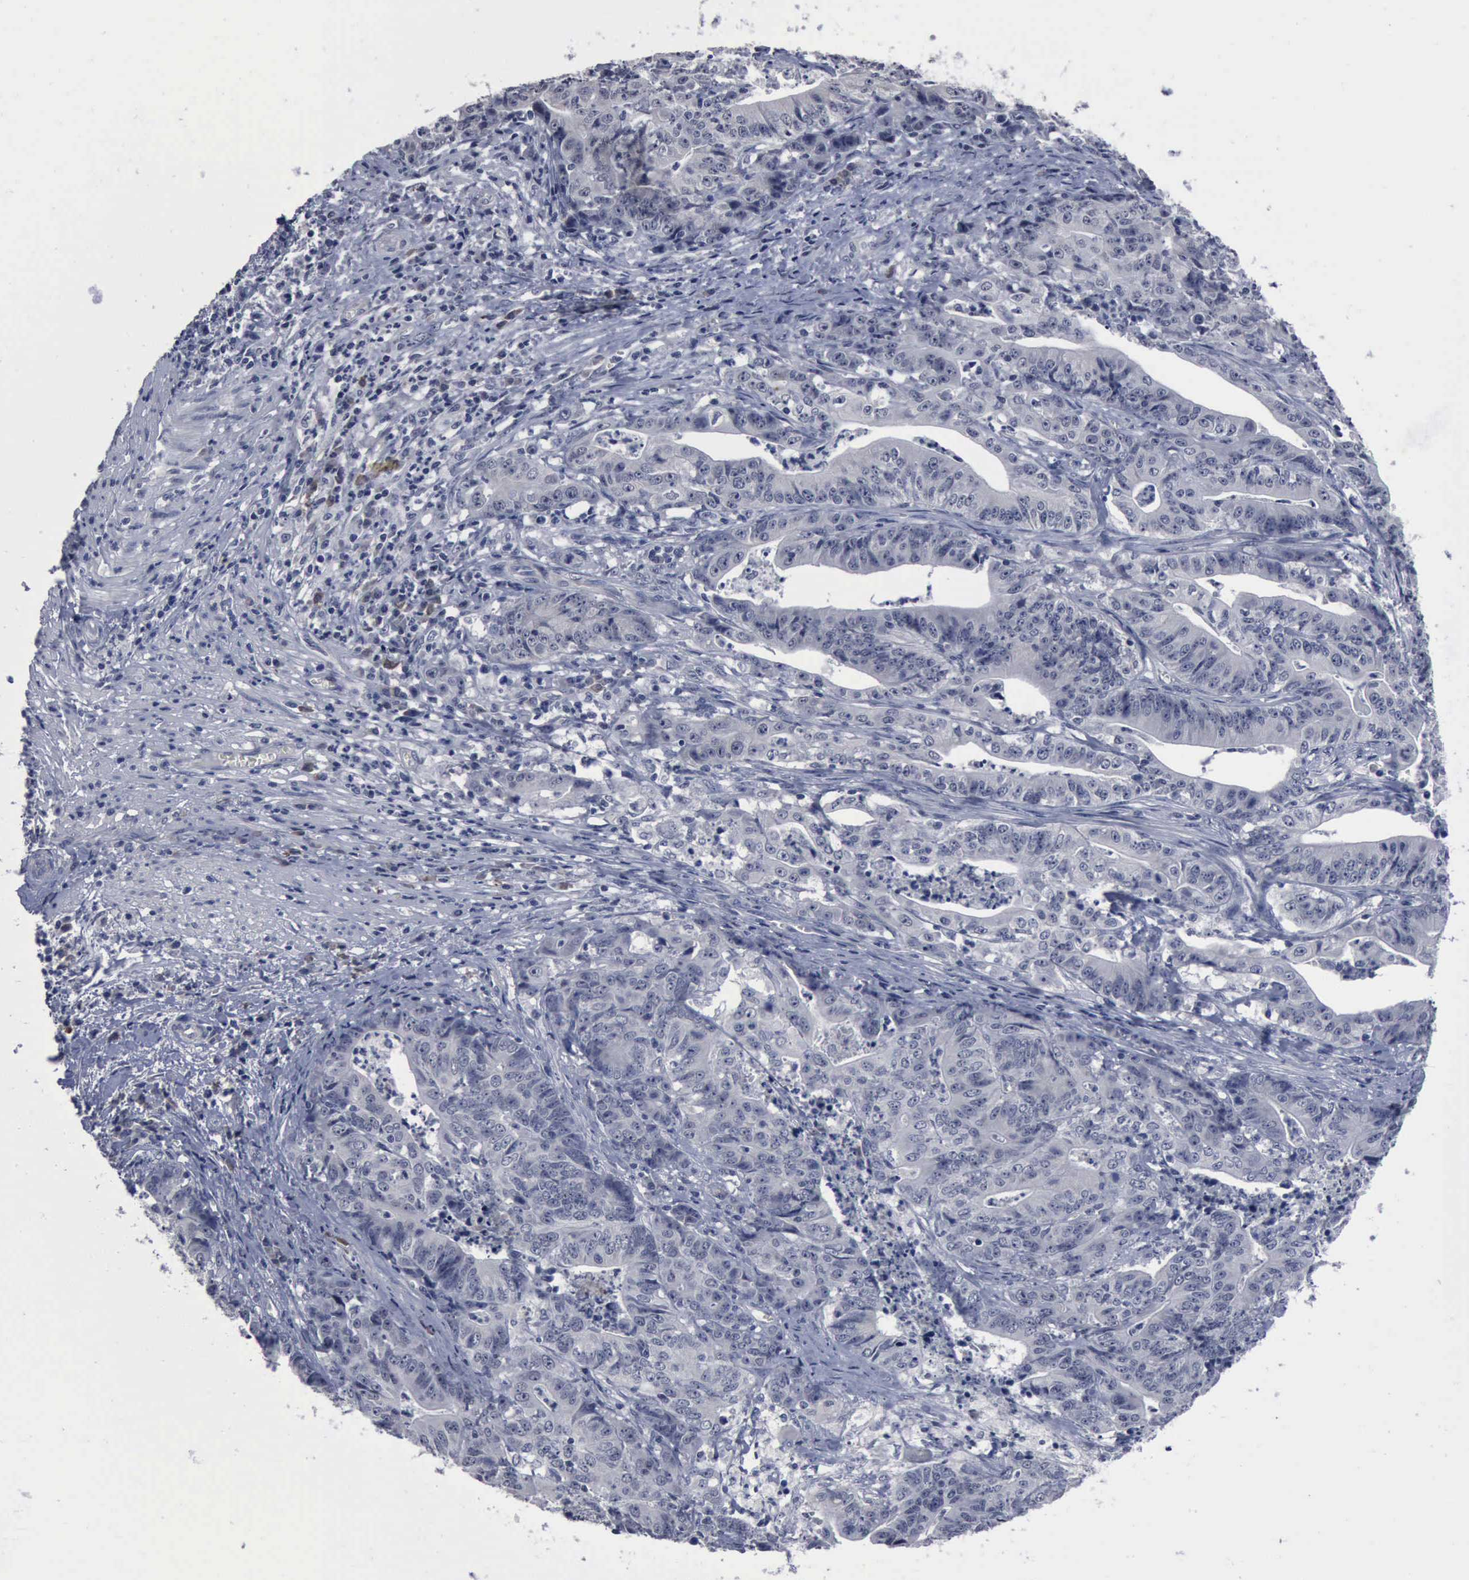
{"staining": {"intensity": "negative", "quantity": "none", "location": "none"}, "tissue": "stomach cancer", "cell_type": "Tumor cells", "image_type": "cancer", "snomed": [{"axis": "morphology", "description": "Adenocarcinoma, NOS"}, {"axis": "topography", "description": "Stomach, lower"}], "caption": "Image shows no protein expression in tumor cells of stomach cancer tissue.", "gene": "MYO18B", "patient": {"sex": "female", "age": 86}}